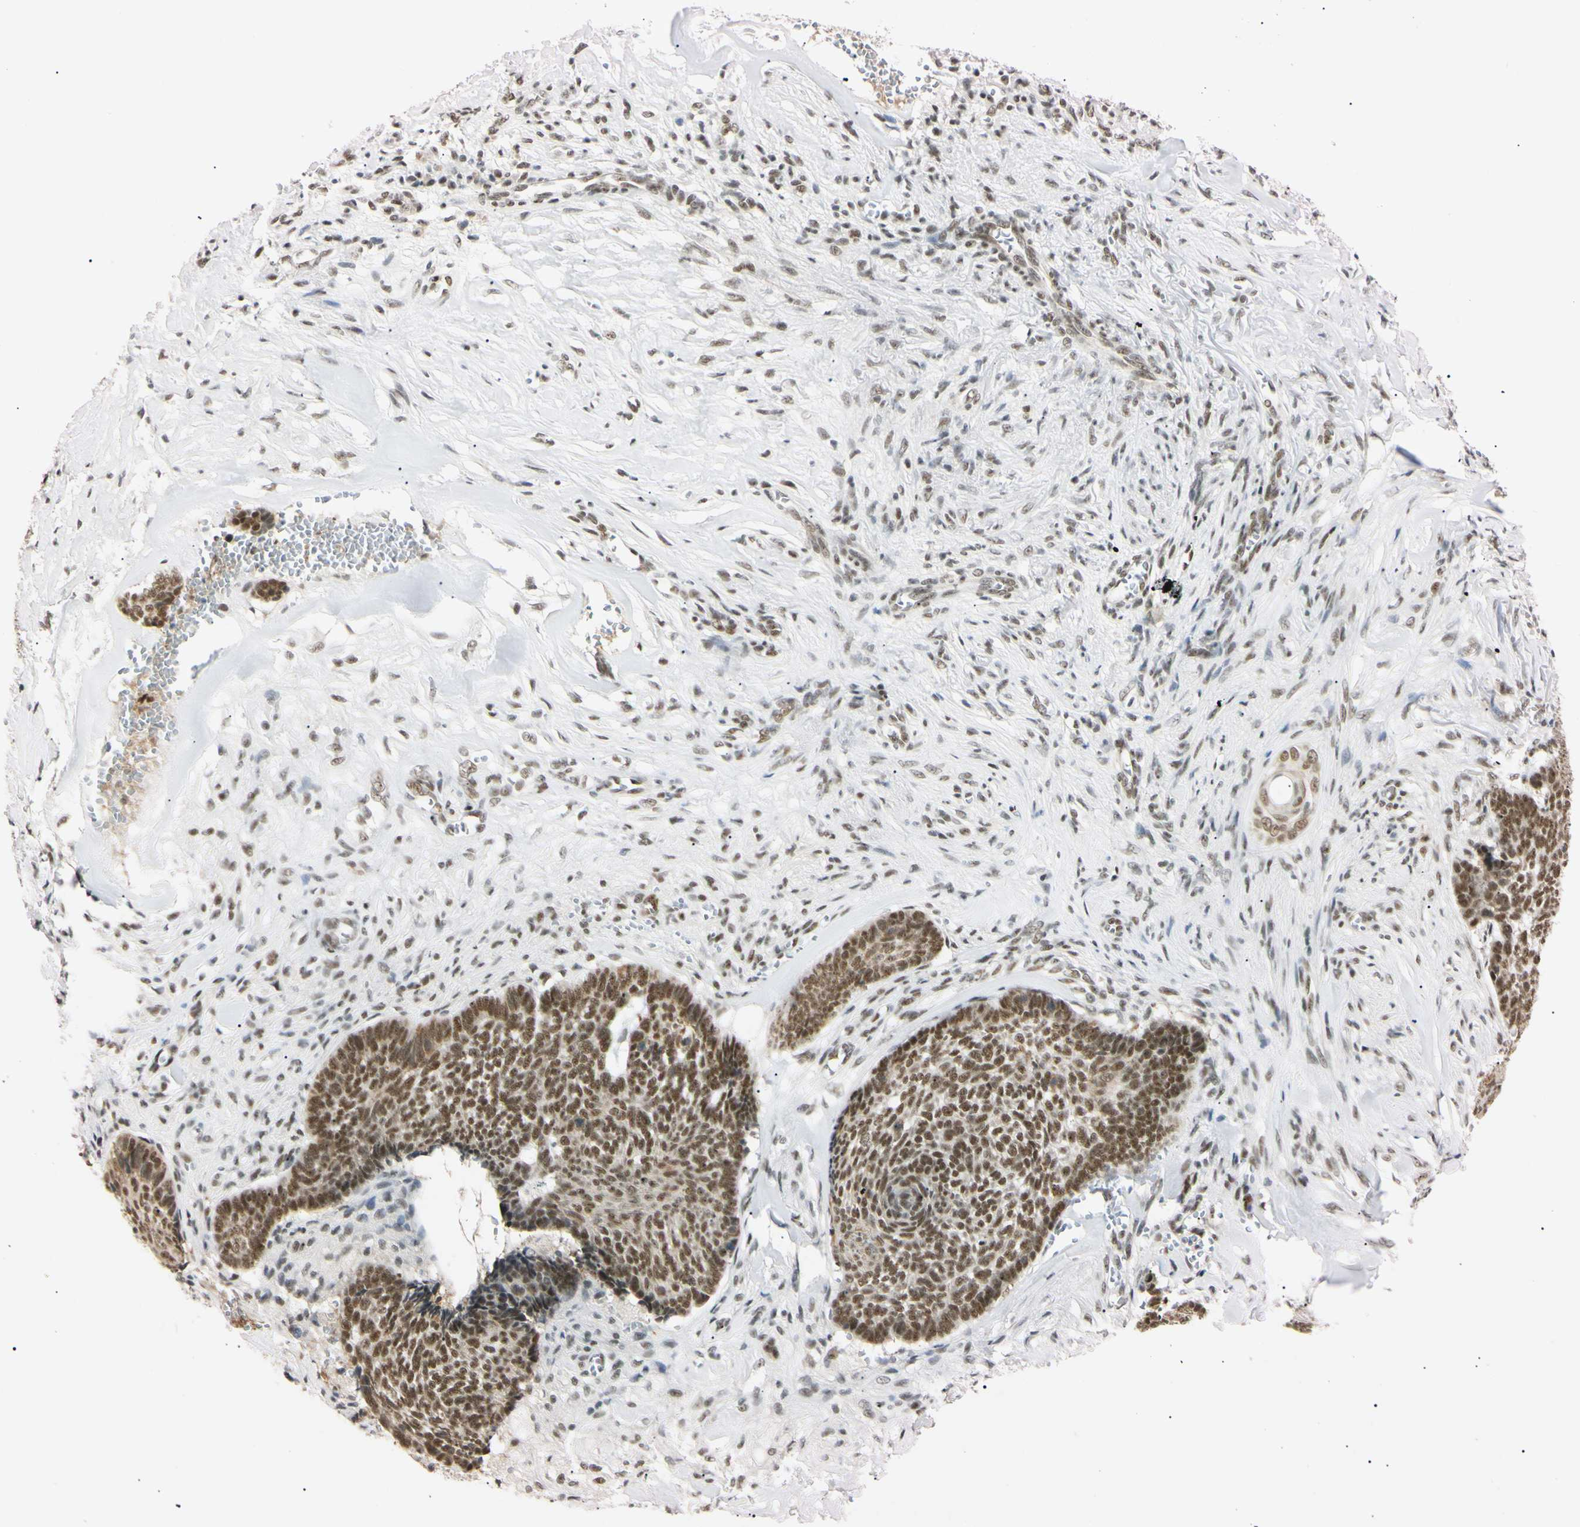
{"staining": {"intensity": "moderate", "quantity": ">75%", "location": "nuclear"}, "tissue": "skin cancer", "cell_type": "Tumor cells", "image_type": "cancer", "snomed": [{"axis": "morphology", "description": "Basal cell carcinoma"}, {"axis": "topography", "description": "Skin"}], "caption": "Immunohistochemical staining of skin cancer (basal cell carcinoma) shows medium levels of moderate nuclear protein positivity in about >75% of tumor cells.", "gene": "ZNF134", "patient": {"sex": "male", "age": 84}}